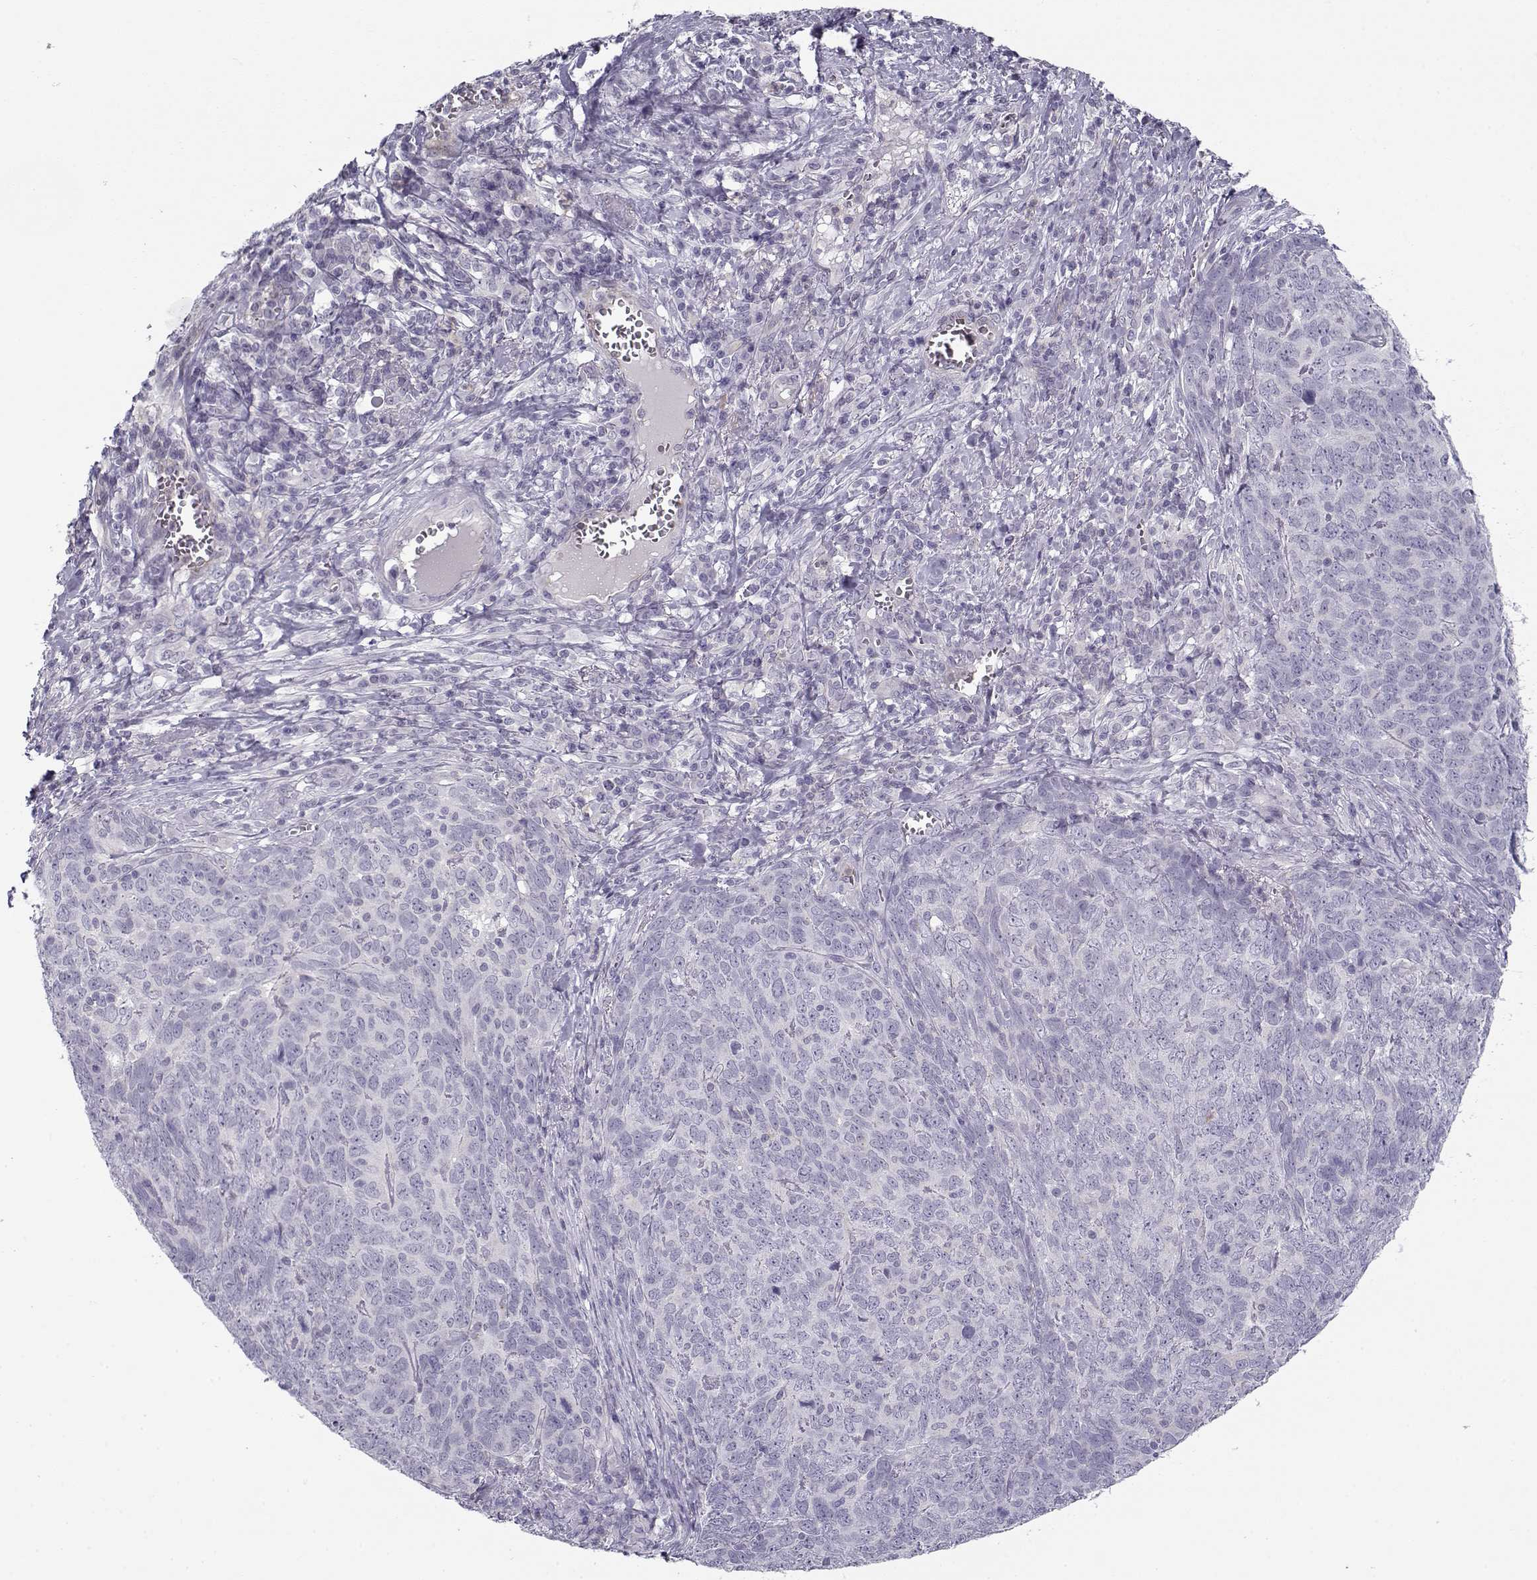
{"staining": {"intensity": "negative", "quantity": "none", "location": "none"}, "tissue": "skin cancer", "cell_type": "Tumor cells", "image_type": "cancer", "snomed": [{"axis": "morphology", "description": "Squamous cell carcinoma, NOS"}, {"axis": "topography", "description": "Skin"}, {"axis": "topography", "description": "Anal"}], "caption": "High power microscopy photomicrograph of an IHC micrograph of skin squamous cell carcinoma, revealing no significant positivity in tumor cells.", "gene": "MYO1A", "patient": {"sex": "female", "age": 51}}